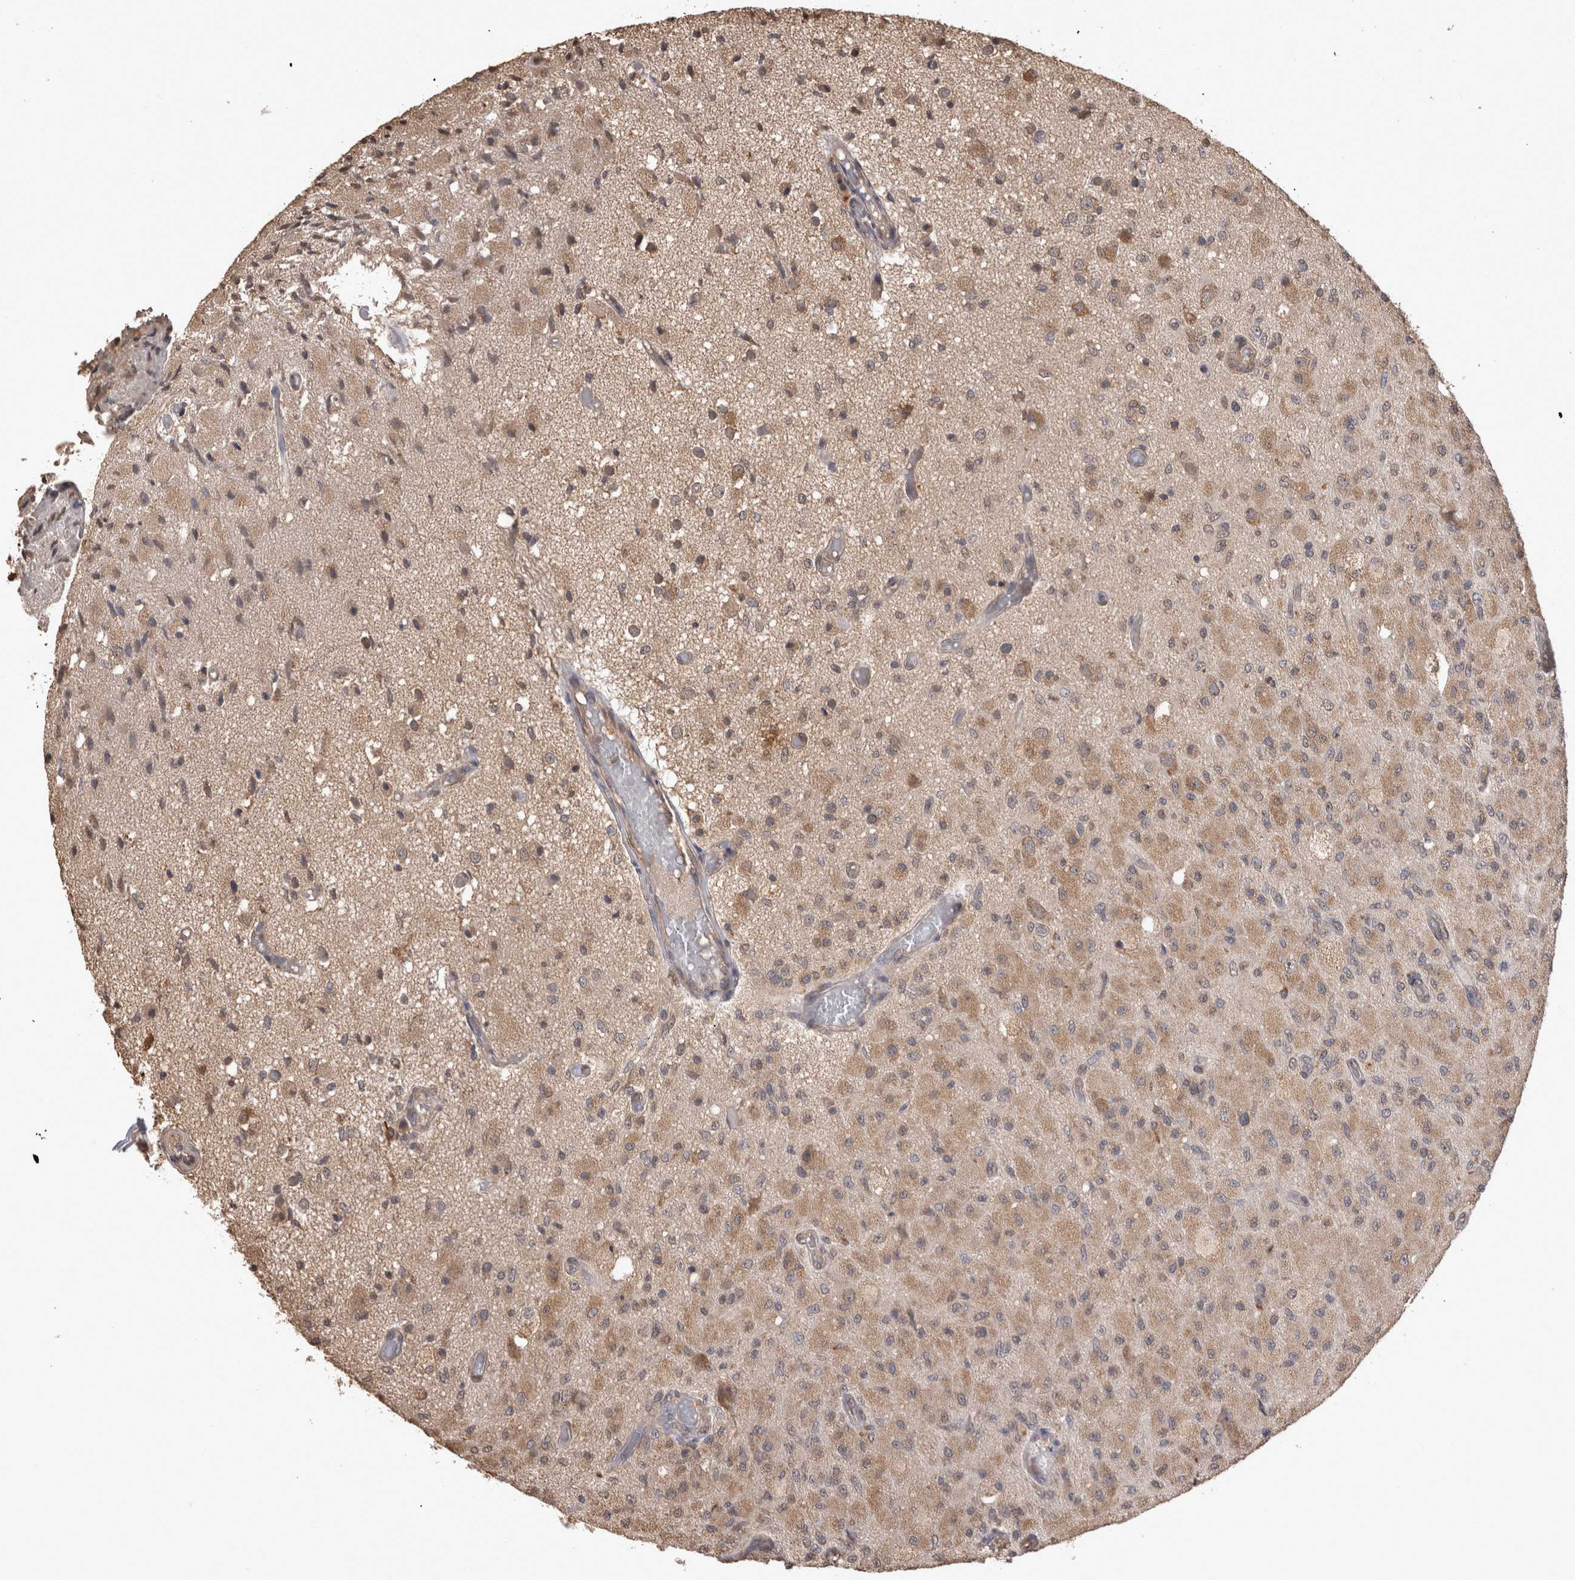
{"staining": {"intensity": "moderate", "quantity": ">75%", "location": "cytoplasmic/membranous"}, "tissue": "glioma", "cell_type": "Tumor cells", "image_type": "cancer", "snomed": [{"axis": "morphology", "description": "Normal tissue, NOS"}, {"axis": "morphology", "description": "Glioma, malignant, High grade"}, {"axis": "topography", "description": "Cerebral cortex"}], "caption": "DAB (3,3'-diaminobenzidine) immunohistochemical staining of human malignant glioma (high-grade) demonstrates moderate cytoplasmic/membranous protein positivity in about >75% of tumor cells.", "gene": "SOCS5", "patient": {"sex": "male", "age": 77}}